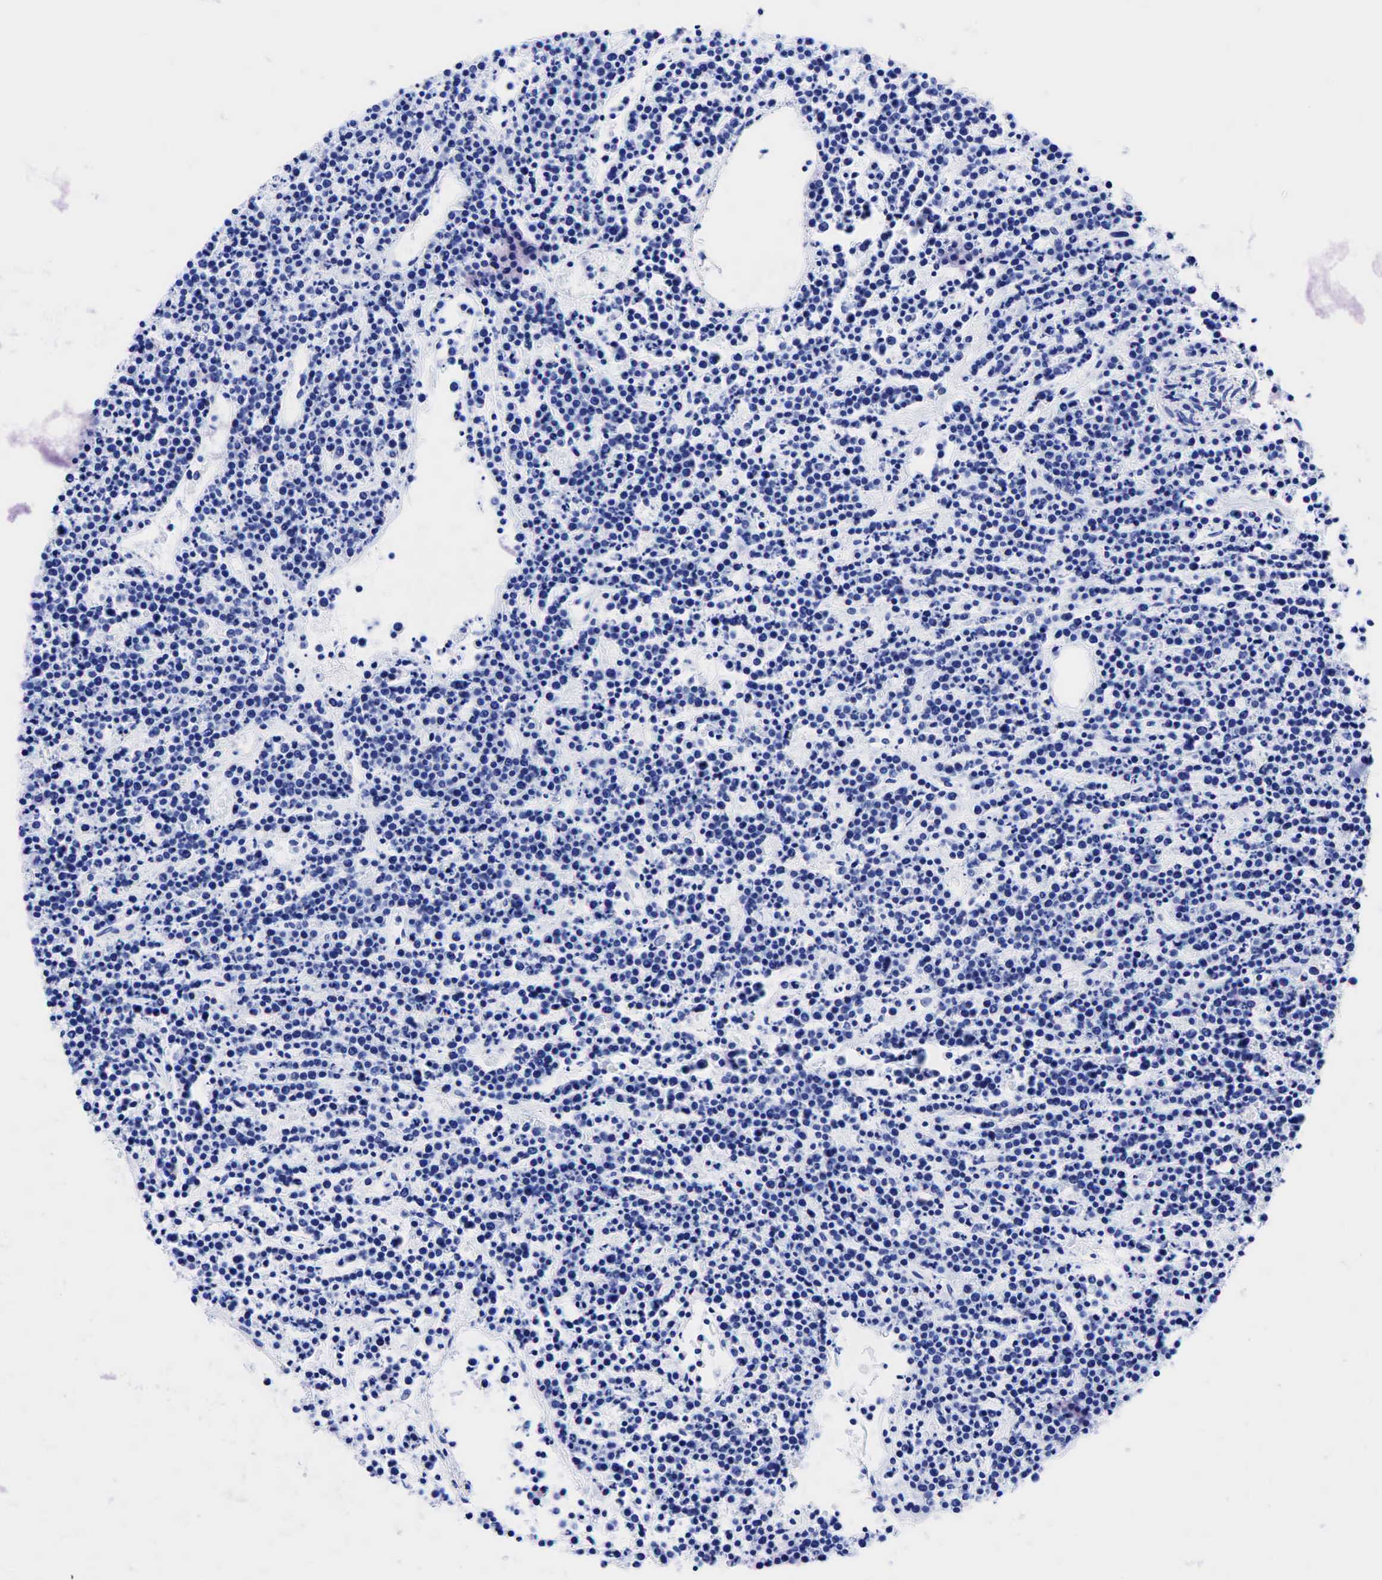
{"staining": {"intensity": "negative", "quantity": "none", "location": "none"}, "tissue": "lymphoma", "cell_type": "Tumor cells", "image_type": "cancer", "snomed": [{"axis": "morphology", "description": "Malignant lymphoma, non-Hodgkin's type, High grade"}, {"axis": "topography", "description": "Ovary"}], "caption": "Histopathology image shows no significant protein staining in tumor cells of high-grade malignant lymphoma, non-Hodgkin's type. The staining was performed using DAB (3,3'-diaminobenzidine) to visualize the protein expression in brown, while the nuclei were stained in blue with hematoxylin (Magnification: 20x).", "gene": "KRT19", "patient": {"sex": "female", "age": 56}}